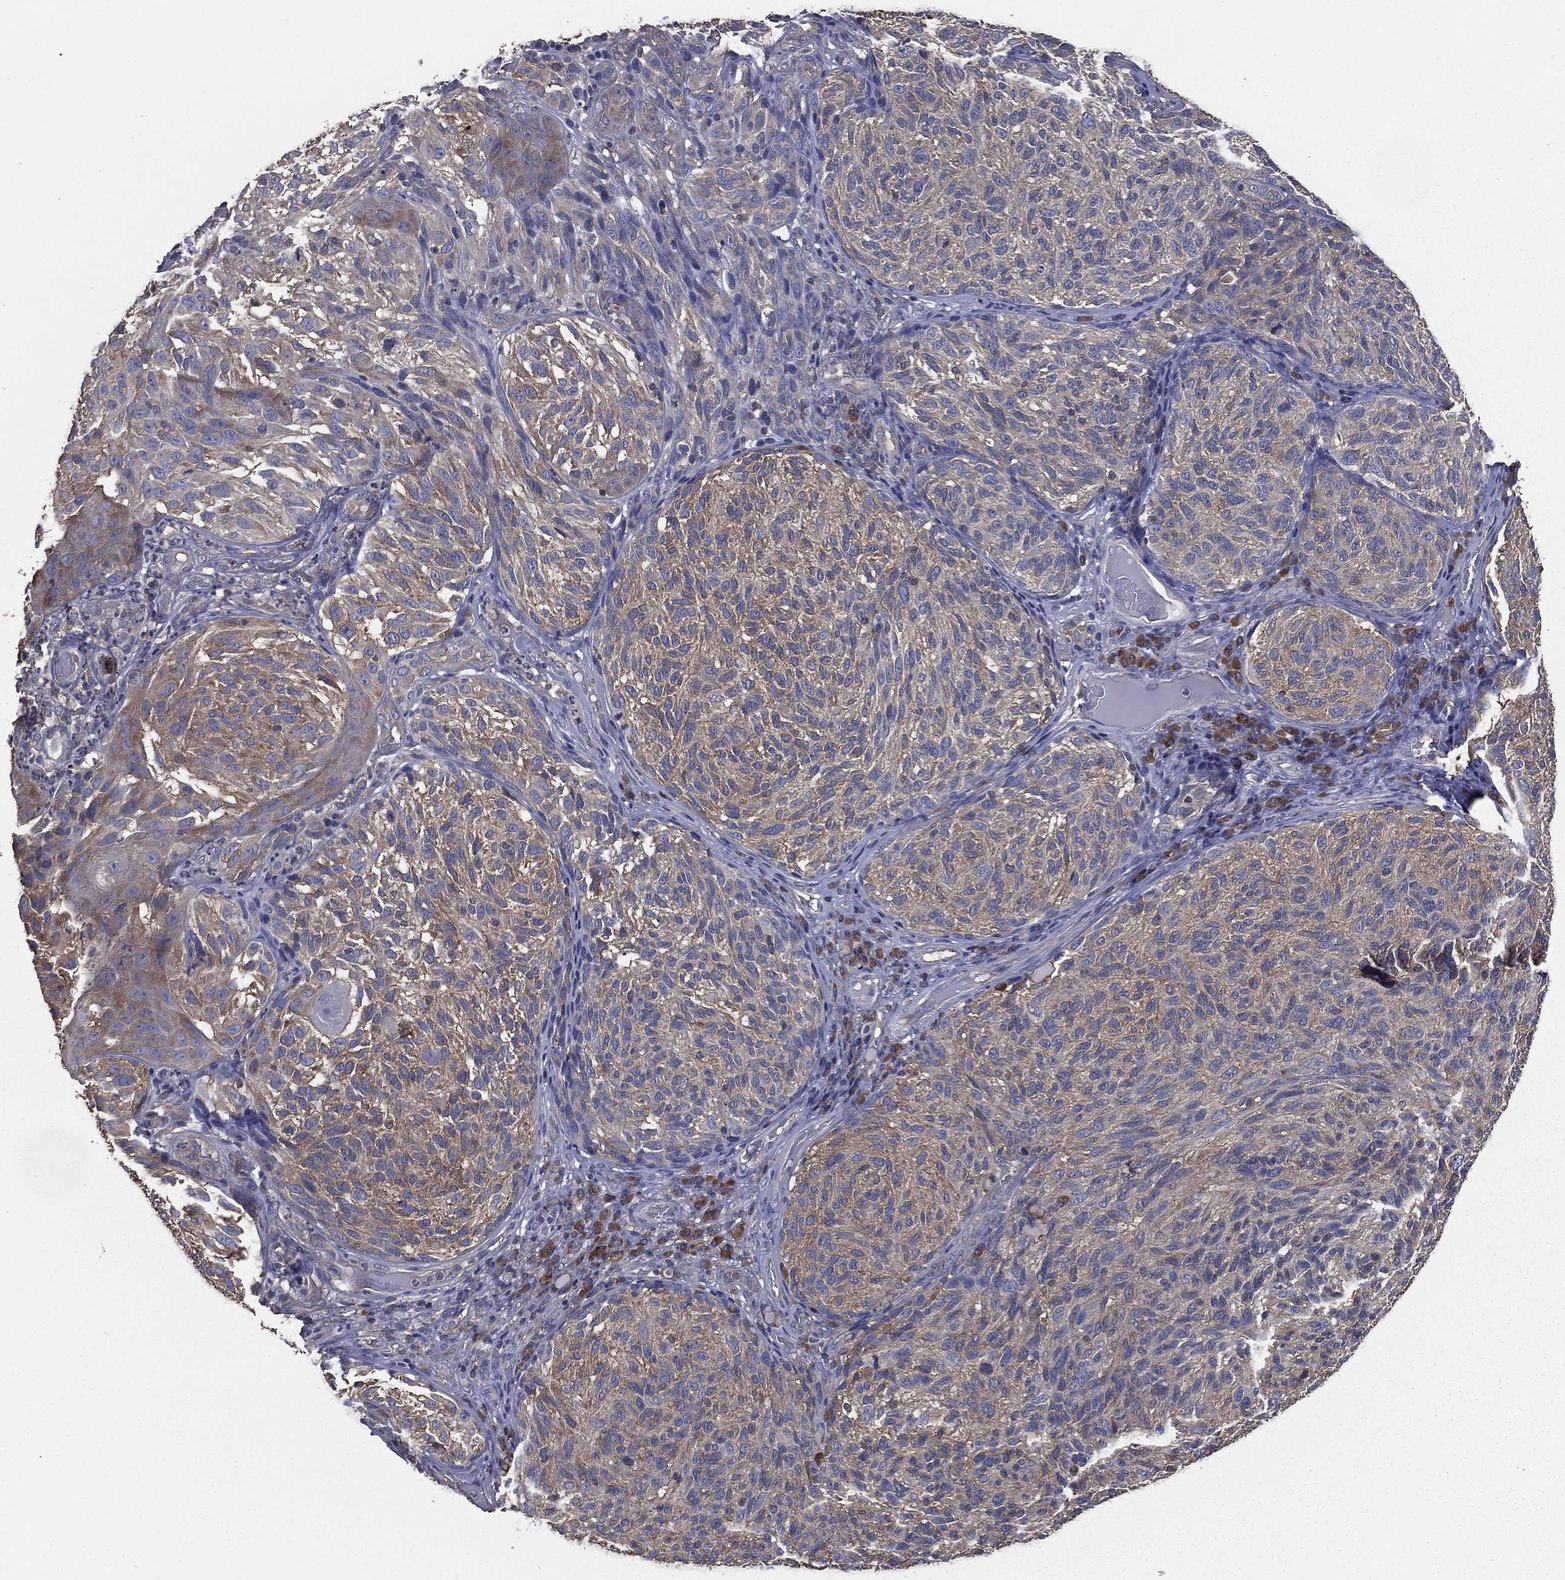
{"staining": {"intensity": "weak", "quantity": "25%-75%", "location": "cytoplasmic/membranous"}, "tissue": "melanoma", "cell_type": "Tumor cells", "image_type": "cancer", "snomed": [{"axis": "morphology", "description": "Malignant melanoma, NOS"}, {"axis": "topography", "description": "Skin"}], "caption": "Brown immunohistochemical staining in human melanoma demonstrates weak cytoplasmic/membranous staining in approximately 25%-75% of tumor cells. (IHC, brightfield microscopy, high magnification).", "gene": "SARS1", "patient": {"sex": "female", "age": 73}}